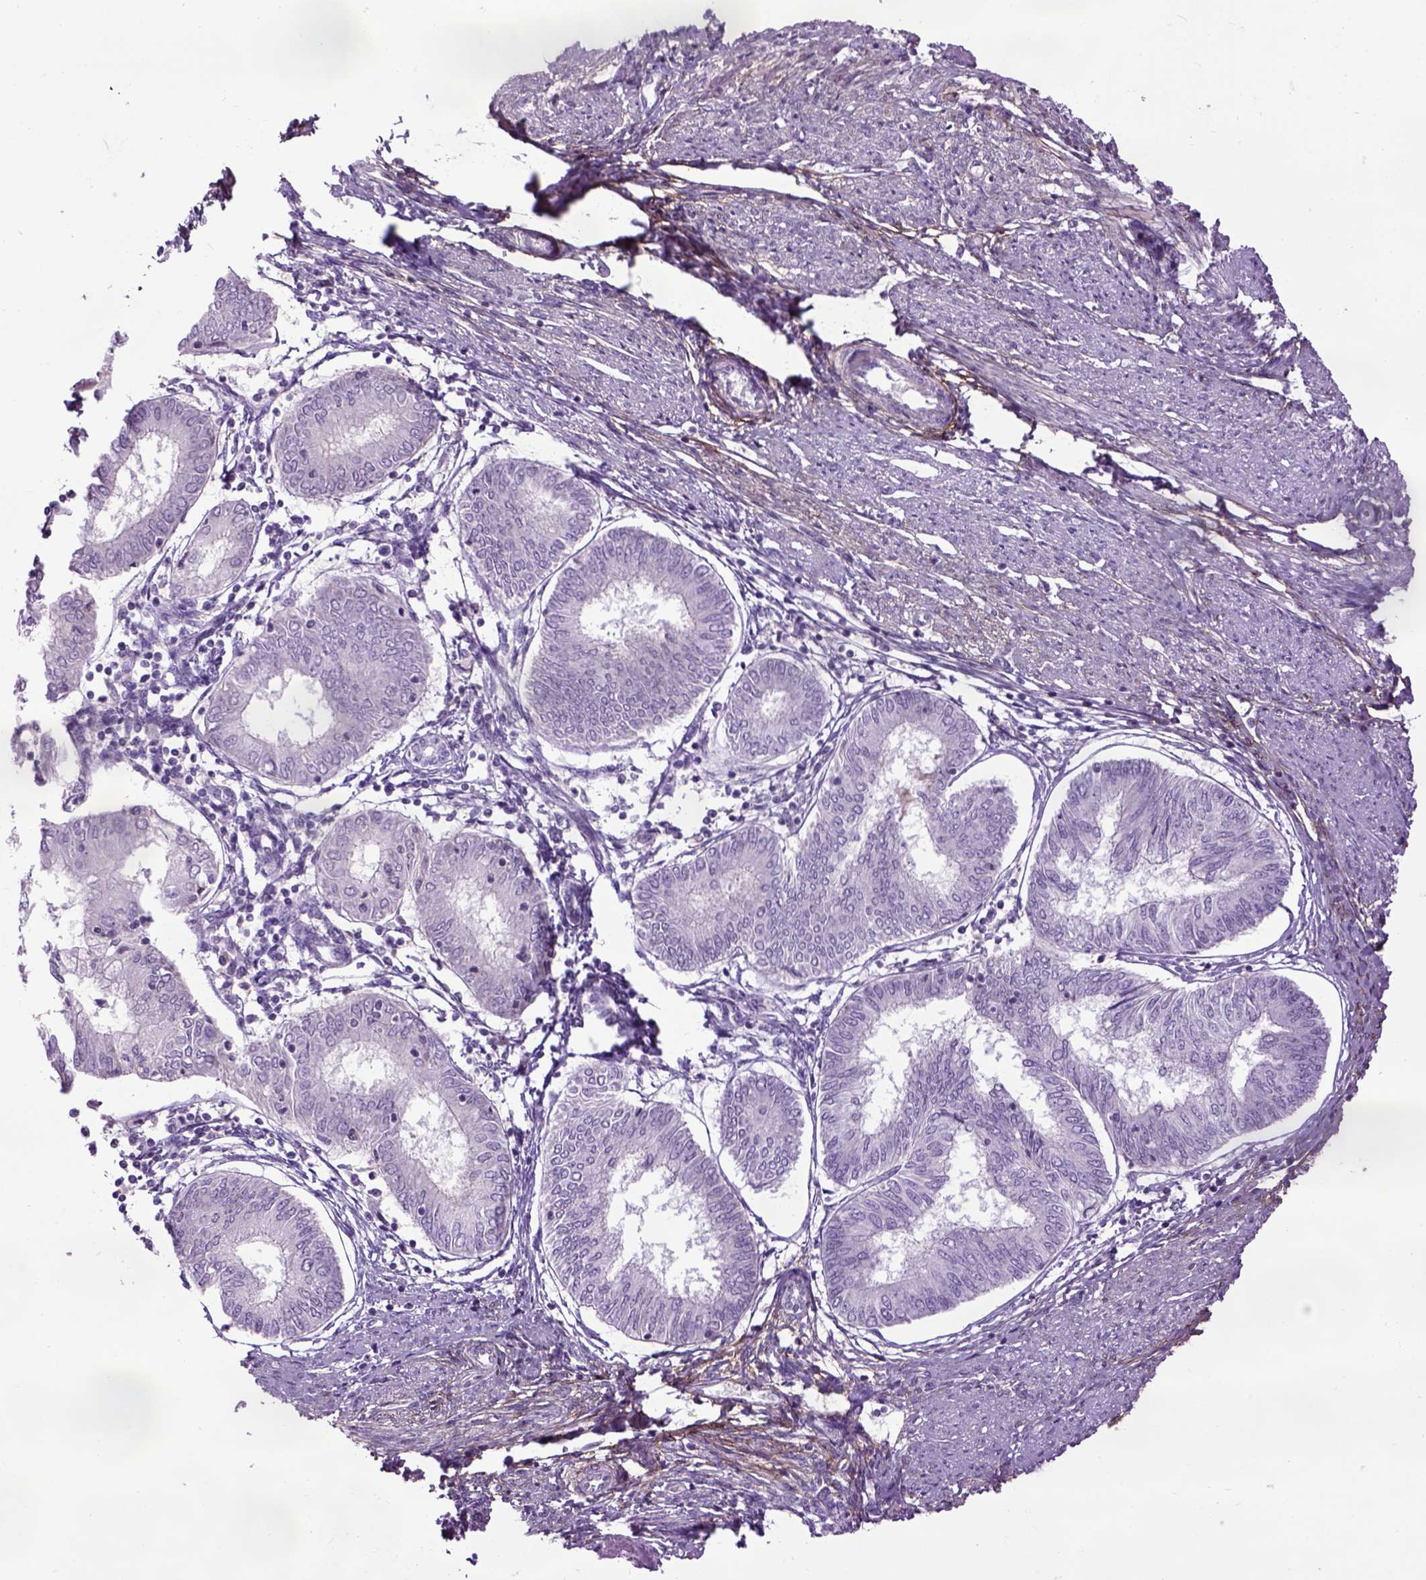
{"staining": {"intensity": "negative", "quantity": "none", "location": "none"}, "tissue": "endometrial cancer", "cell_type": "Tumor cells", "image_type": "cancer", "snomed": [{"axis": "morphology", "description": "Adenocarcinoma, NOS"}, {"axis": "topography", "description": "Endometrium"}], "caption": "Immunohistochemistry (IHC) micrograph of neoplastic tissue: endometrial cancer (adenocarcinoma) stained with DAB demonstrates no significant protein expression in tumor cells.", "gene": "EMILIN3", "patient": {"sex": "female", "age": 68}}